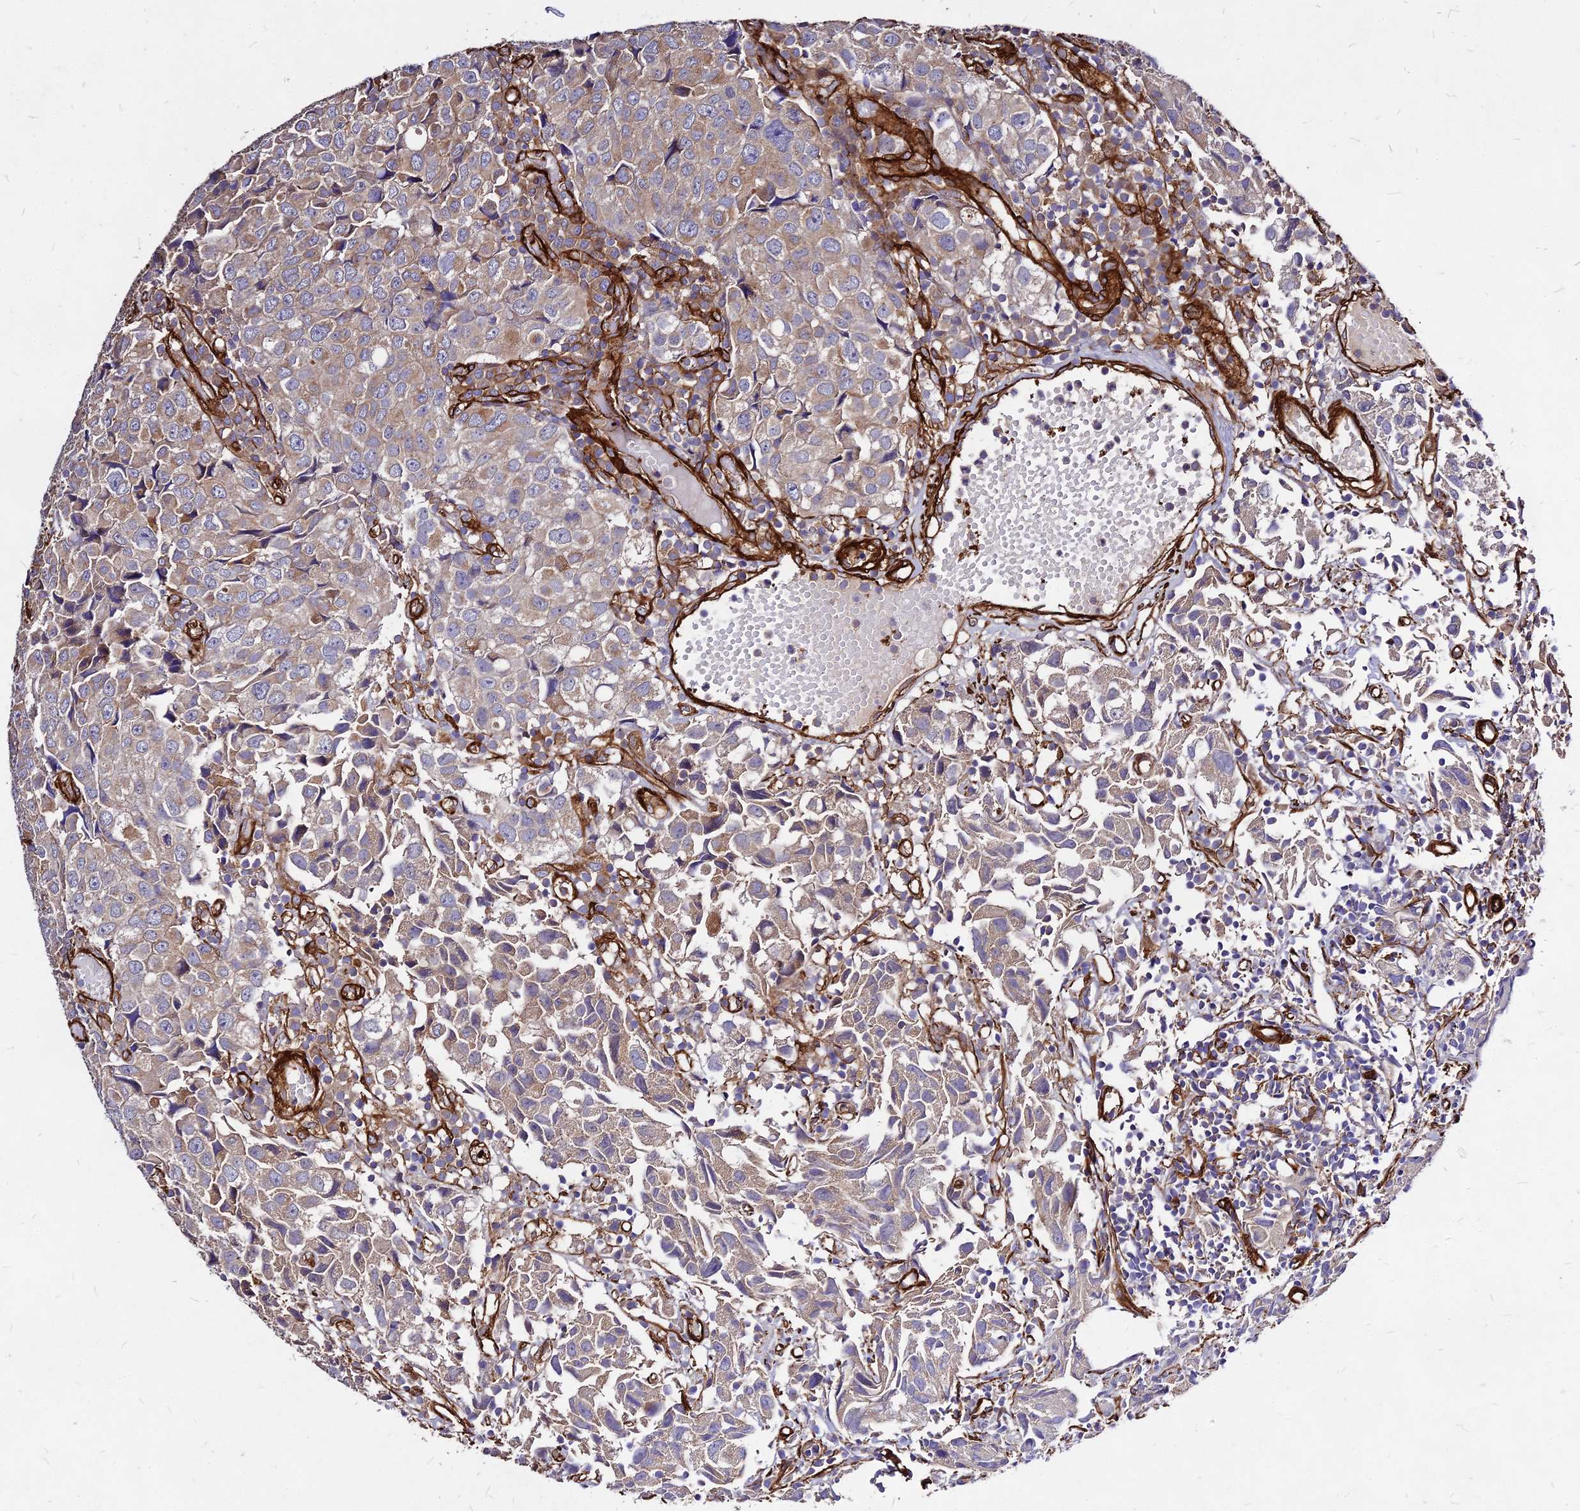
{"staining": {"intensity": "weak", "quantity": ">75%", "location": "cytoplasmic/membranous"}, "tissue": "urothelial cancer", "cell_type": "Tumor cells", "image_type": "cancer", "snomed": [{"axis": "morphology", "description": "Urothelial carcinoma, High grade"}, {"axis": "topography", "description": "Urinary bladder"}], "caption": "About >75% of tumor cells in urothelial cancer display weak cytoplasmic/membranous protein expression as visualized by brown immunohistochemical staining.", "gene": "EFCC1", "patient": {"sex": "female", "age": 75}}